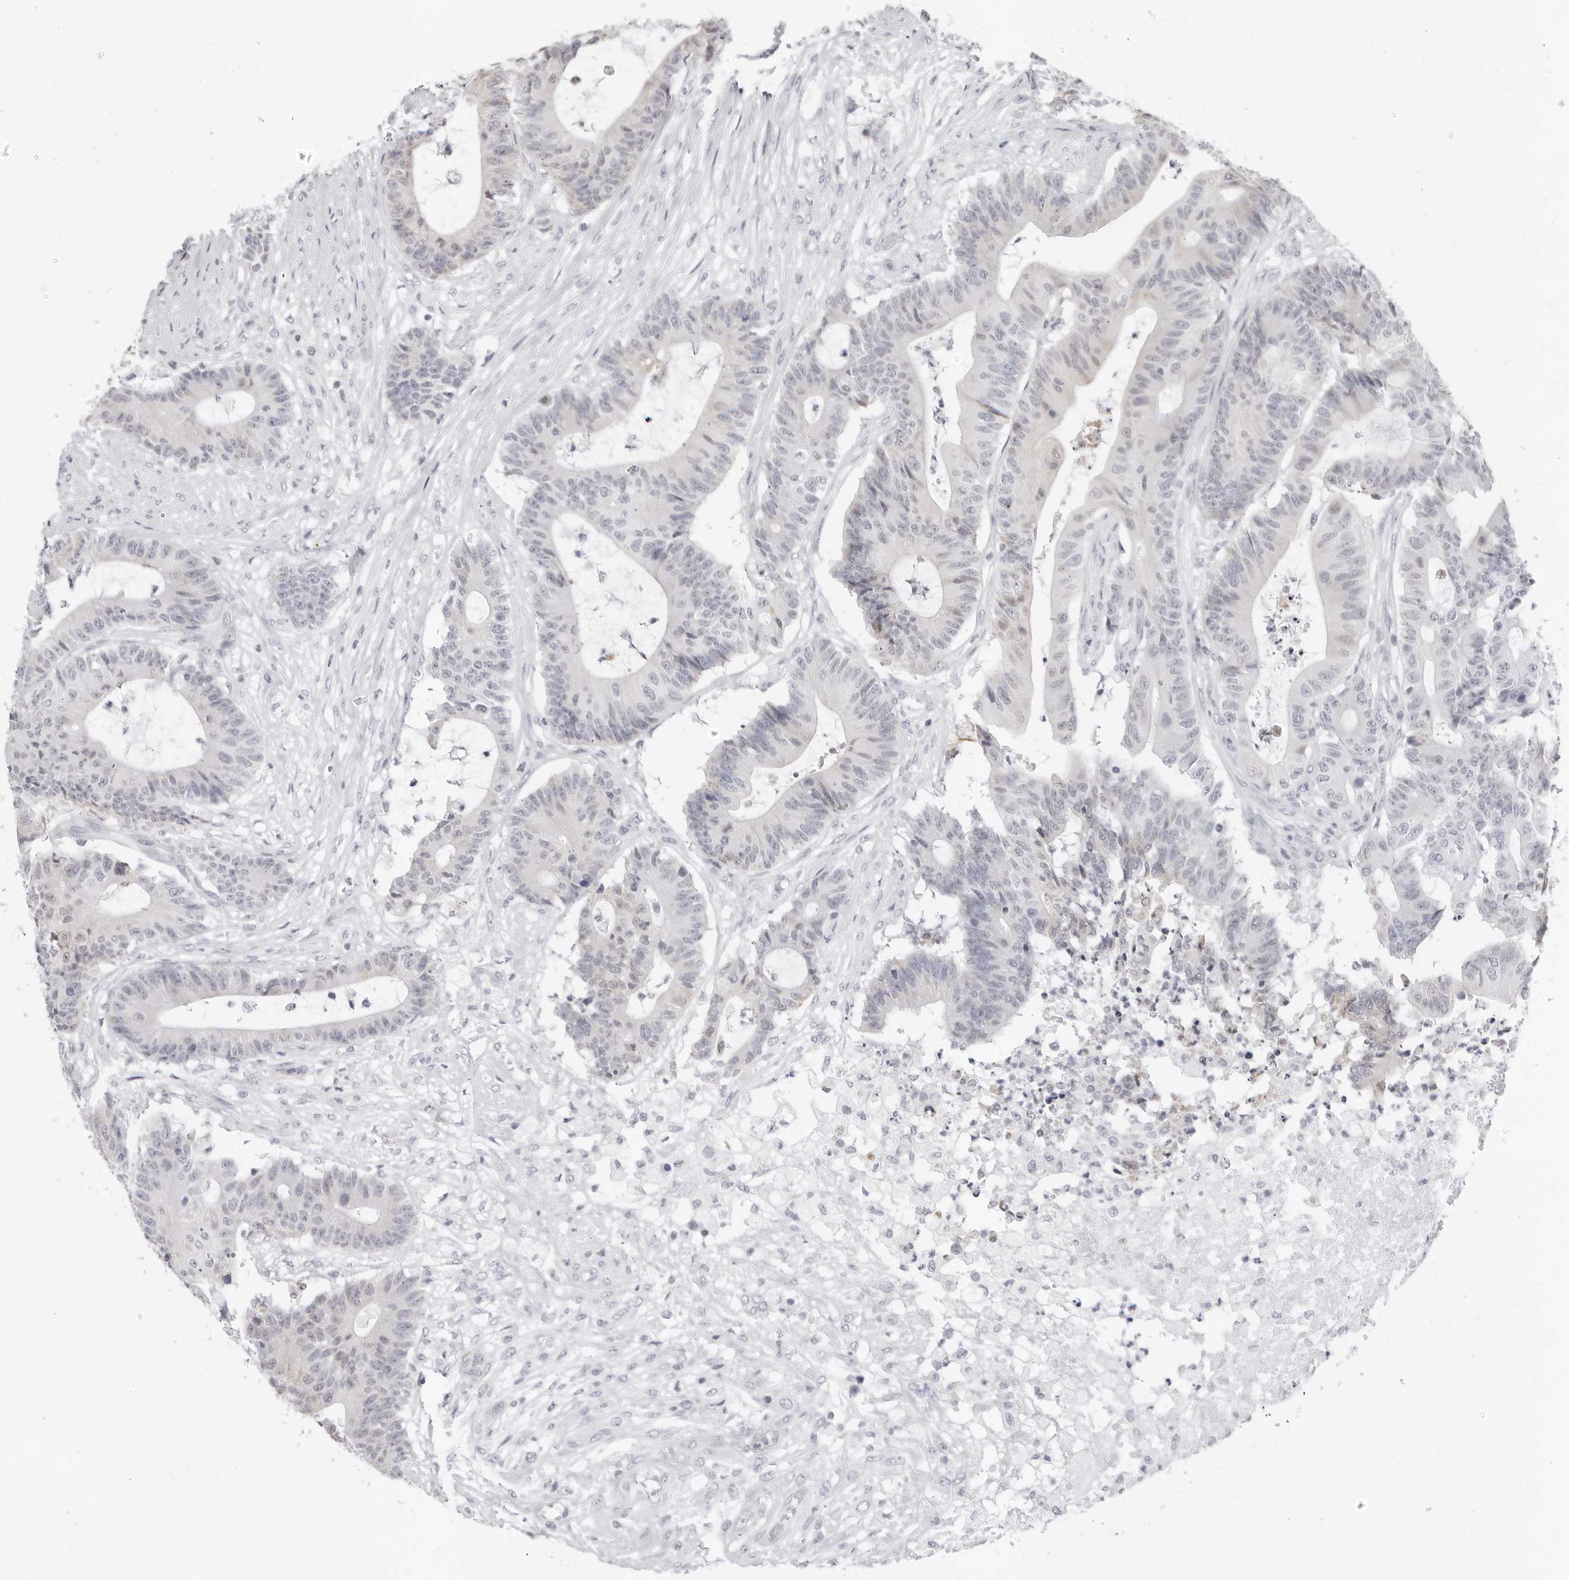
{"staining": {"intensity": "negative", "quantity": "none", "location": "none"}, "tissue": "colorectal cancer", "cell_type": "Tumor cells", "image_type": "cancer", "snomed": [{"axis": "morphology", "description": "Adenocarcinoma, NOS"}, {"axis": "topography", "description": "Colon"}], "caption": "There is no significant staining in tumor cells of colorectal cancer (adenocarcinoma).", "gene": "FDPS", "patient": {"sex": "female", "age": 84}}